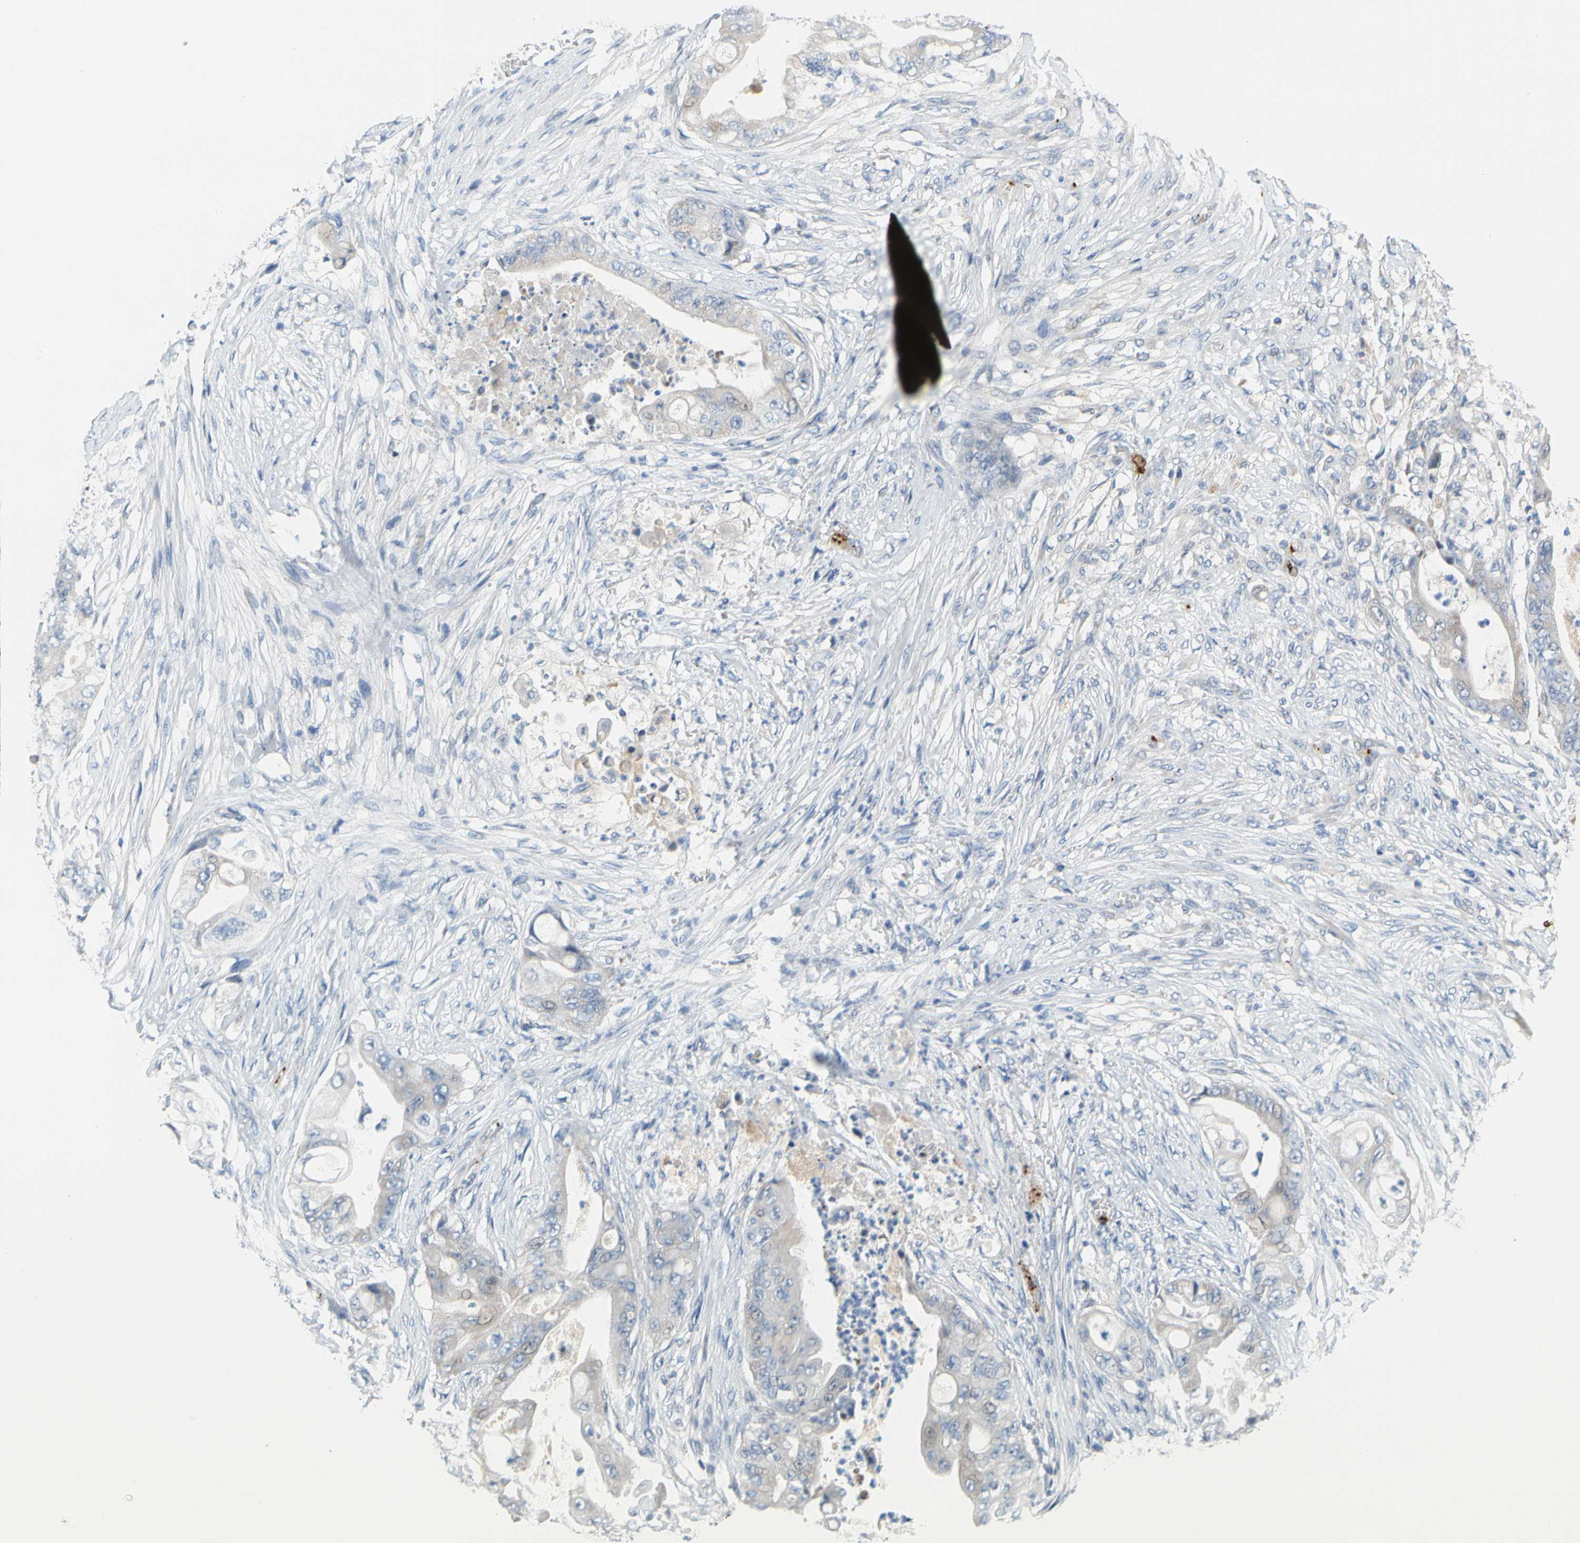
{"staining": {"intensity": "weak", "quantity": "<25%", "location": "cytoplasmic/membranous"}, "tissue": "stomach cancer", "cell_type": "Tumor cells", "image_type": "cancer", "snomed": [{"axis": "morphology", "description": "Adenocarcinoma, NOS"}, {"axis": "topography", "description": "Stomach"}], "caption": "A micrograph of stomach cancer (adenocarcinoma) stained for a protein shows no brown staining in tumor cells.", "gene": "PPBP", "patient": {"sex": "female", "age": 73}}